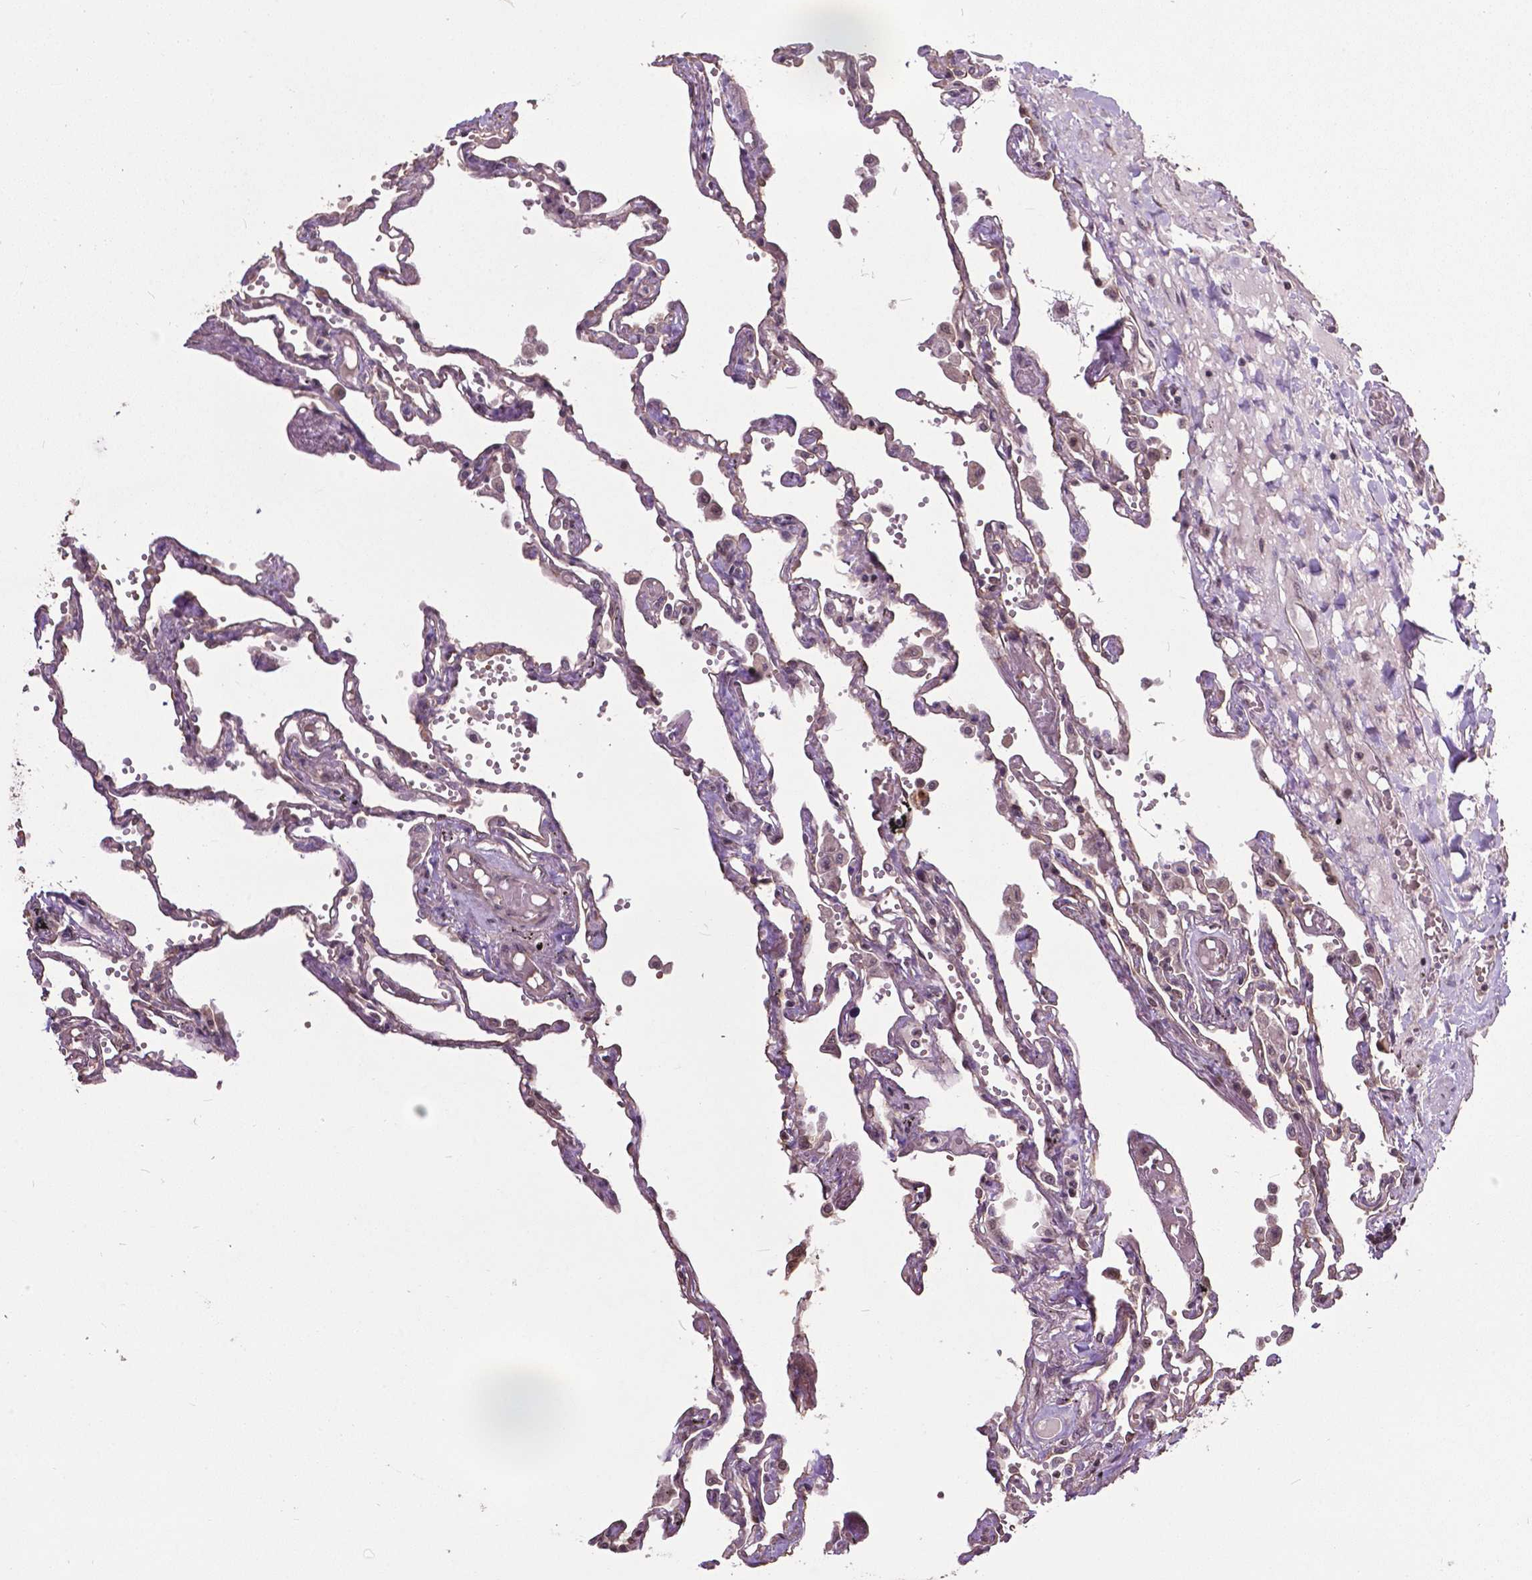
{"staining": {"intensity": "negative", "quantity": "none", "location": "none"}, "tissue": "lung", "cell_type": "Alveolar cells", "image_type": "normal", "snomed": [{"axis": "morphology", "description": "Normal tissue, NOS"}, {"axis": "morphology", "description": "Adenocarcinoma, NOS"}, {"axis": "topography", "description": "Cartilage tissue"}, {"axis": "topography", "description": "Lung"}], "caption": "A high-resolution image shows IHC staining of benign lung, which shows no significant expression in alveolar cells. (DAB (3,3'-diaminobenzidine) immunohistochemistry (IHC) visualized using brightfield microscopy, high magnification).", "gene": "GLRA2", "patient": {"sex": "female", "age": 67}}